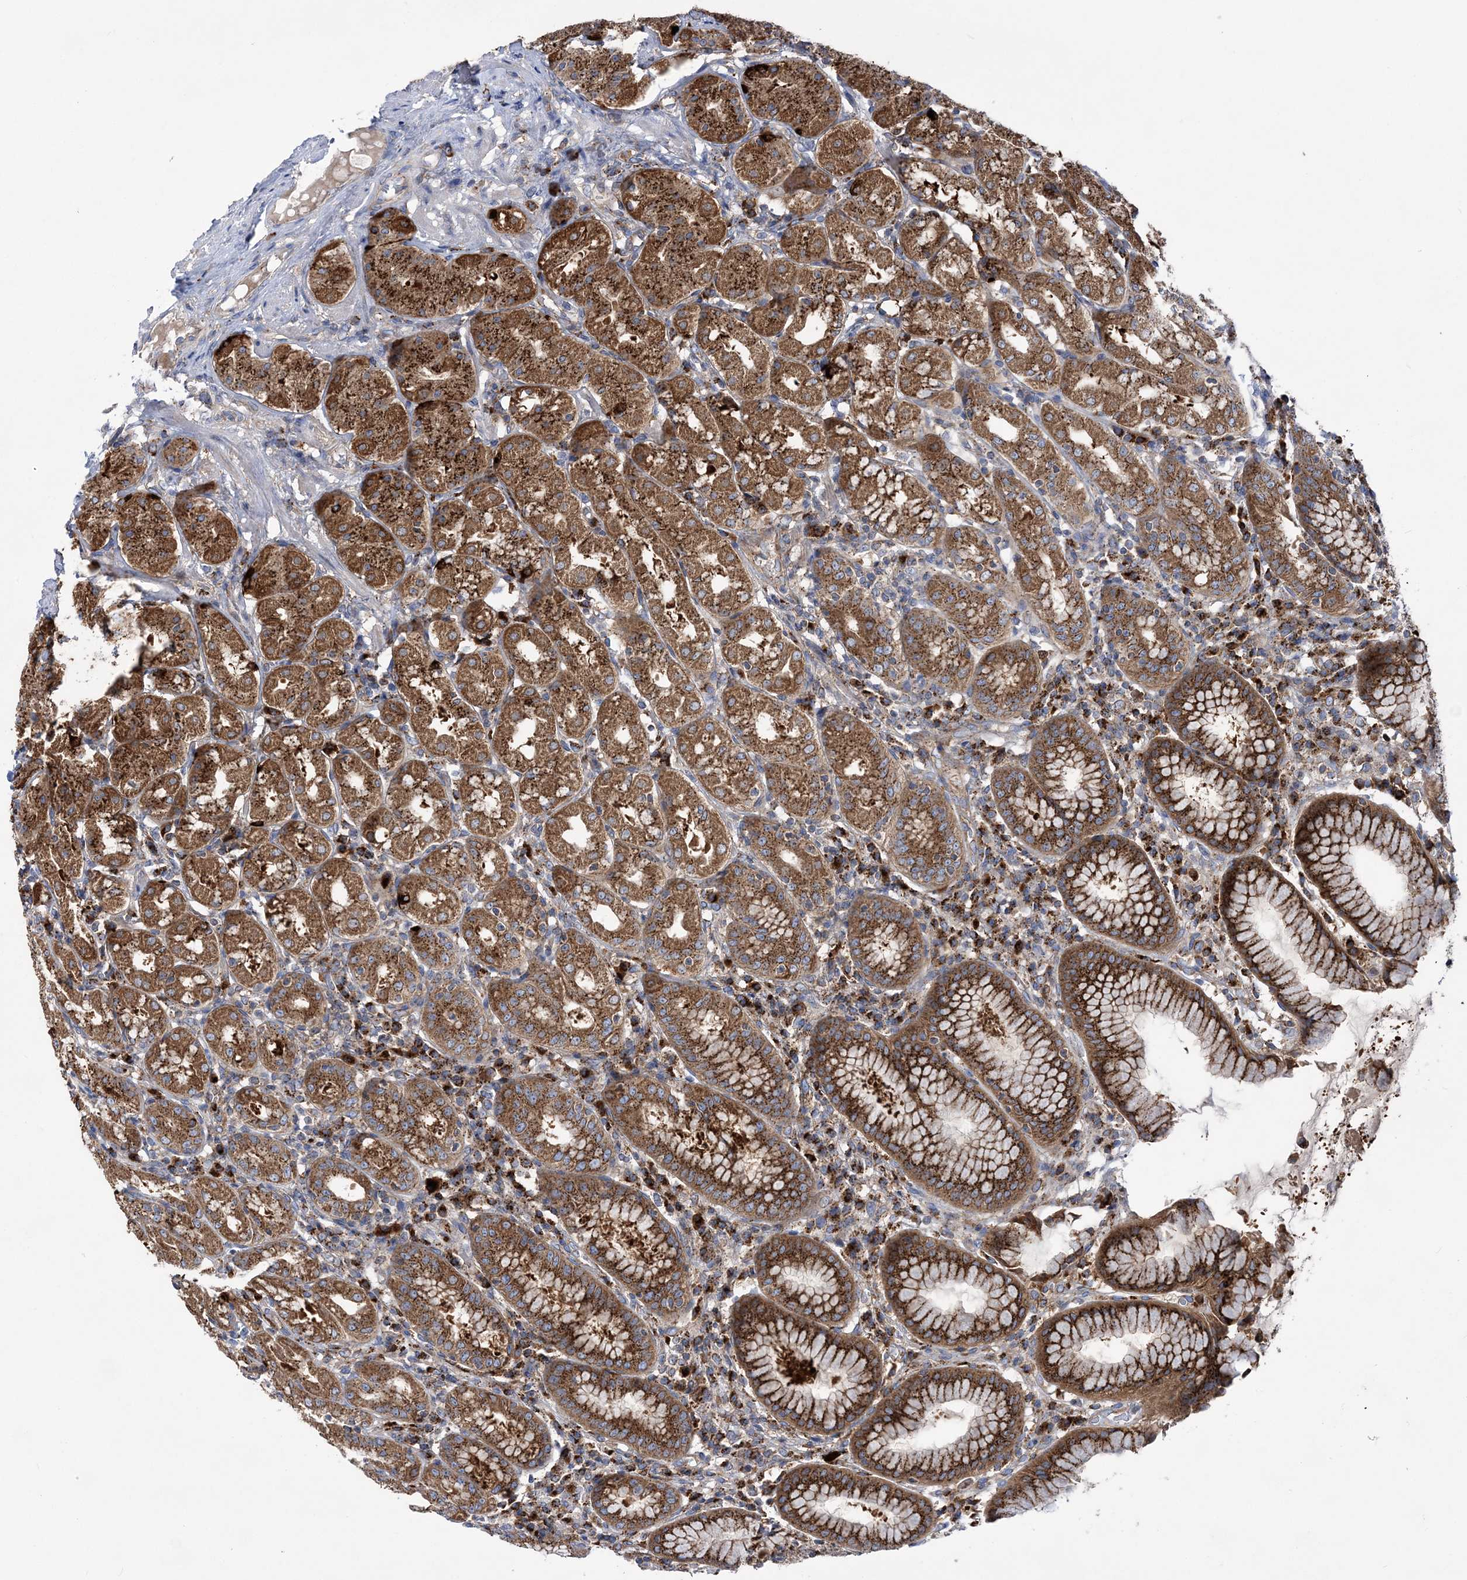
{"staining": {"intensity": "strong", "quantity": ">75%", "location": "cytoplasmic/membranous"}, "tissue": "stomach", "cell_type": "Glandular cells", "image_type": "normal", "snomed": [{"axis": "morphology", "description": "Normal tissue, NOS"}, {"axis": "topography", "description": "Stomach"}, {"axis": "topography", "description": "Stomach, lower"}], "caption": "Stomach stained for a protein (brown) reveals strong cytoplasmic/membranous positive staining in about >75% of glandular cells.", "gene": "COPB2", "patient": {"sex": "female", "age": 56}}